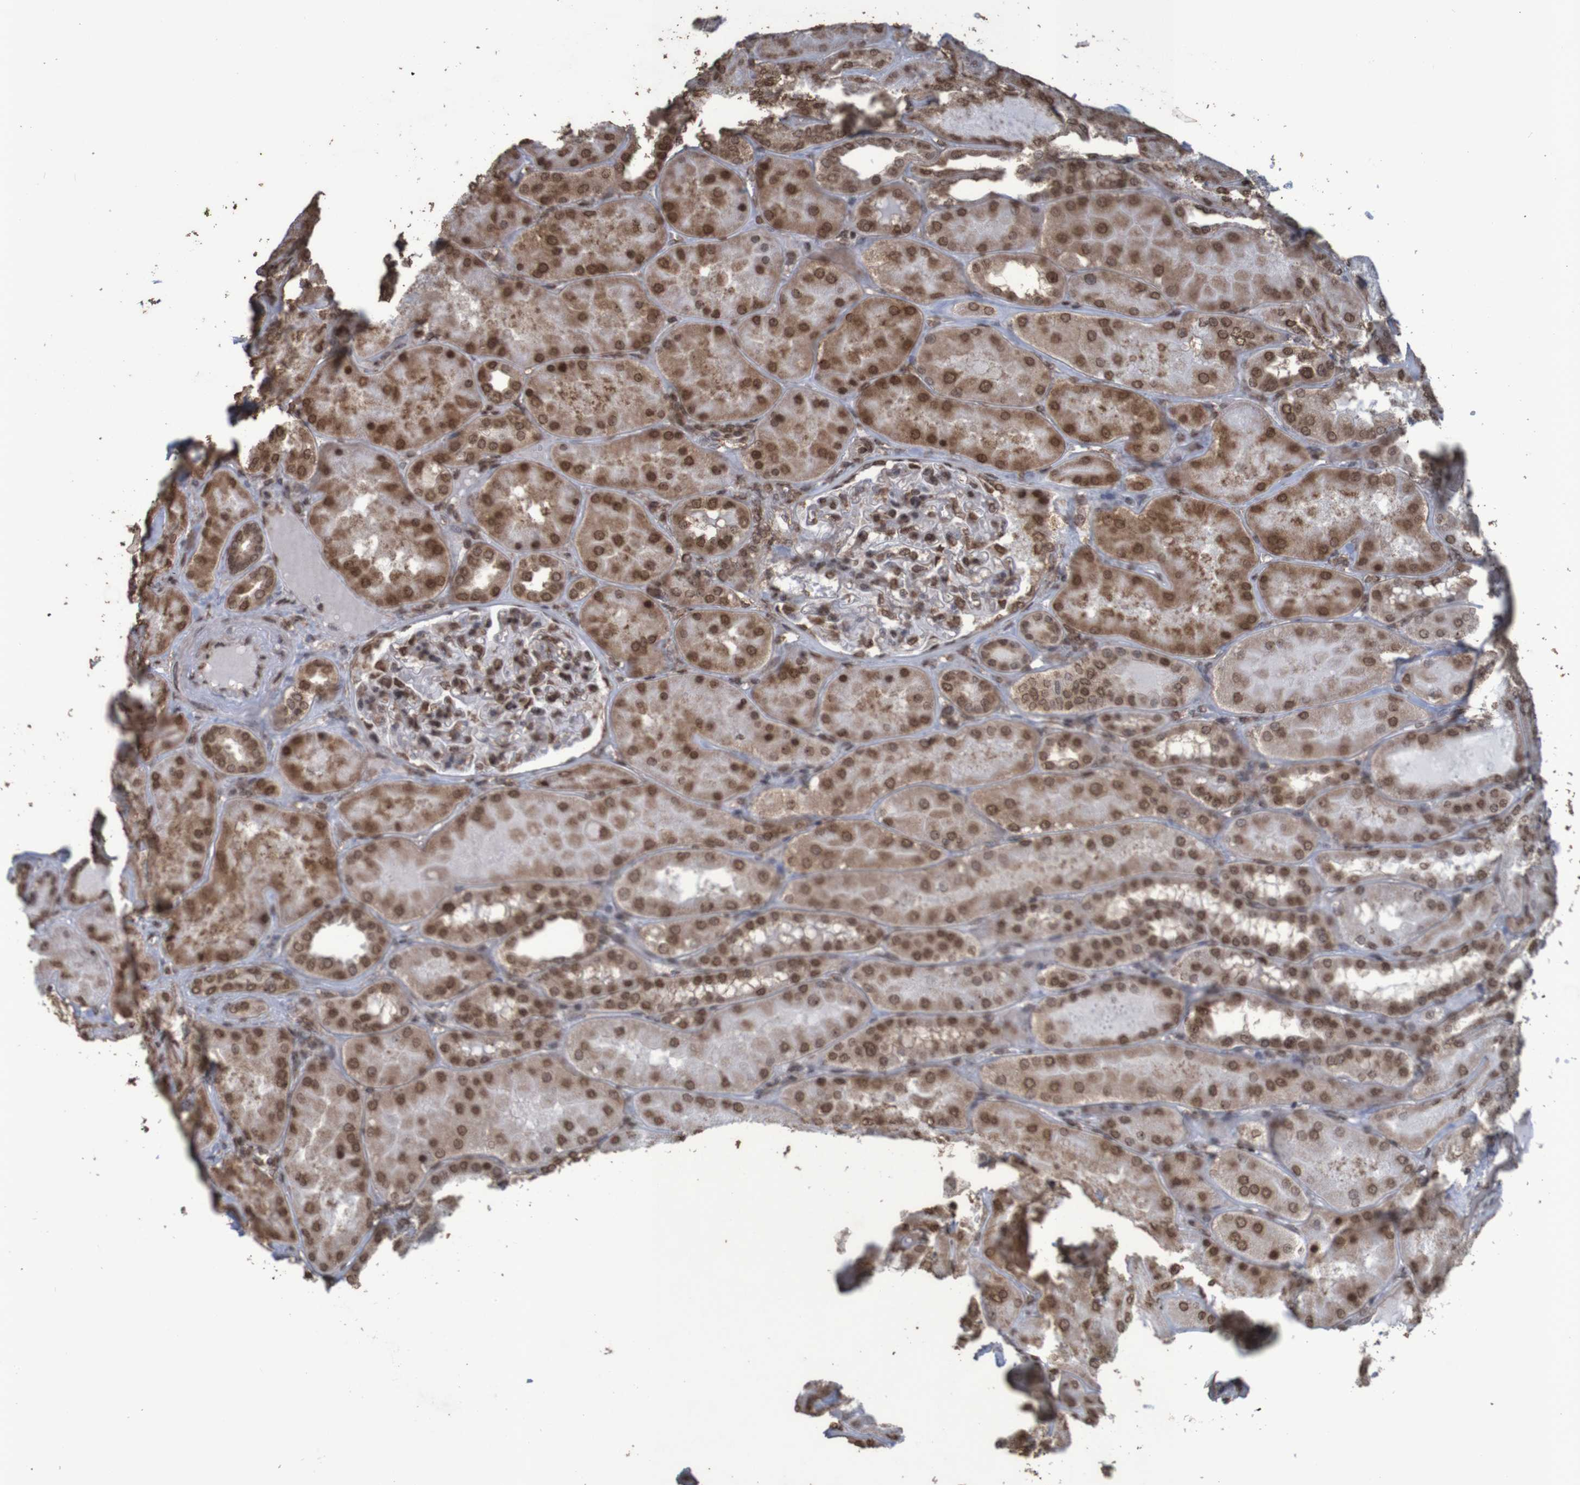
{"staining": {"intensity": "moderate", "quantity": ">75%", "location": "cytoplasmic/membranous,nuclear"}, "tissue": "kidney", "cell_type": "Cells in glomeruli", "image_type": "normal", "snomed": [{"axis": "morphology", "description": "Normal tissue, NOS"}, {"axis": "topography", "description": "Kidney"}], "caption": "A medium amount of moderate cytoplasmic/membranous,nuclear staining is appreciated in approximately >75% of cells in glomeruli in unremarkable kidney.", "gene": "GFI1", "patient": {"sex": "female", "age": 56}}